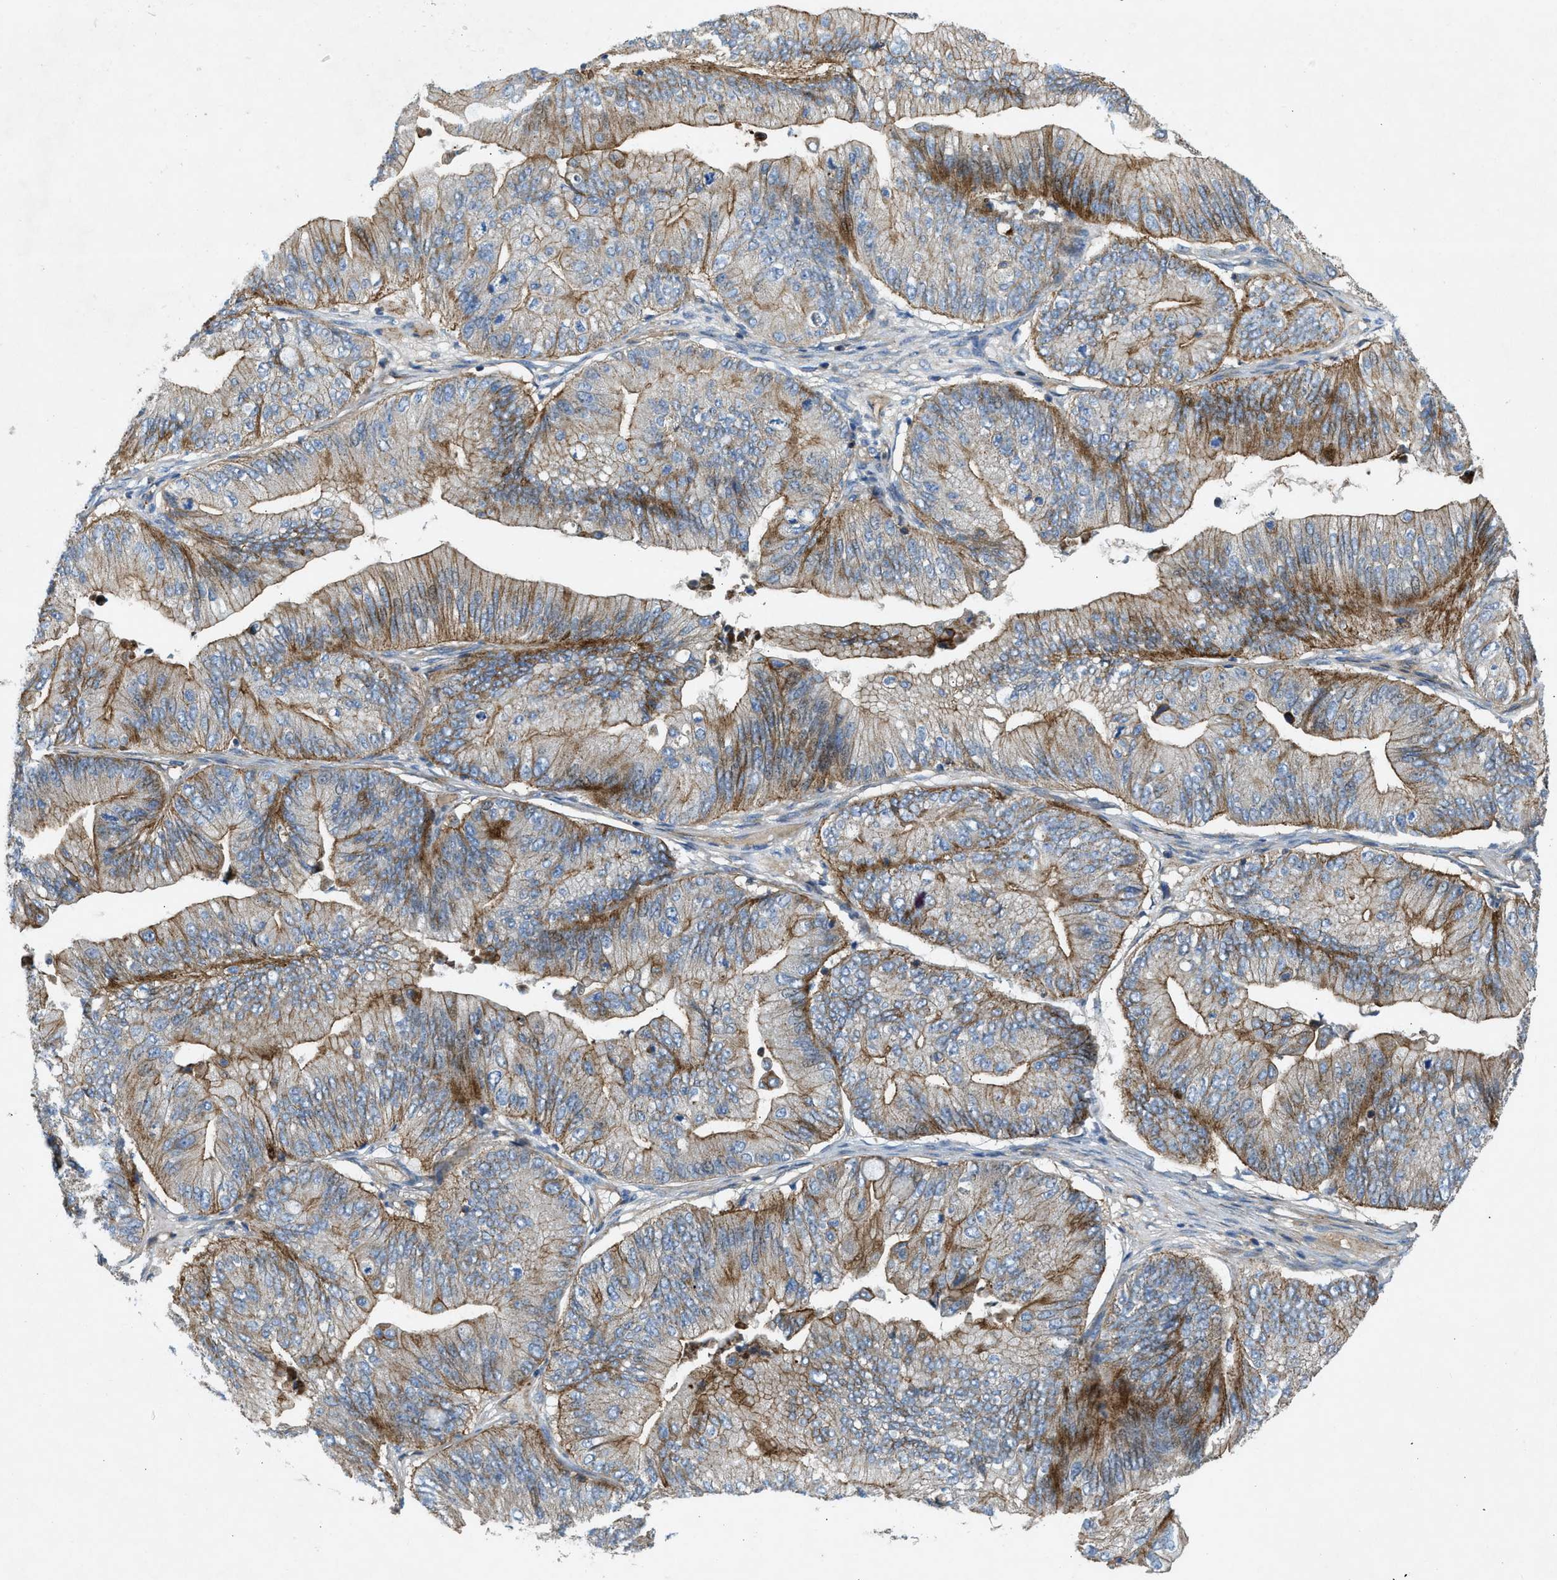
{"staining": {"intensity": "moderate", "quantity": ">75%", "location": "cytoplasmic/membranous"}, "tissue": "ovarian cancer", "cell_type": "Tumor cells", "image_type": "cancer", "snomed": [{"axis": "morphology", "description": "Cystadenocarcinoma, mucinous, NOS"}, {"axis": "topography", "description": "Ovary"}], "caption": "A brown stain shows moderate cytoplasmic/membranous staining of a protein in human mucinous cystadenocarcinoma (ovarian) tumor cells.", "gene": "NYNRIN", "patient": {"sex": "female", "age": 61}}